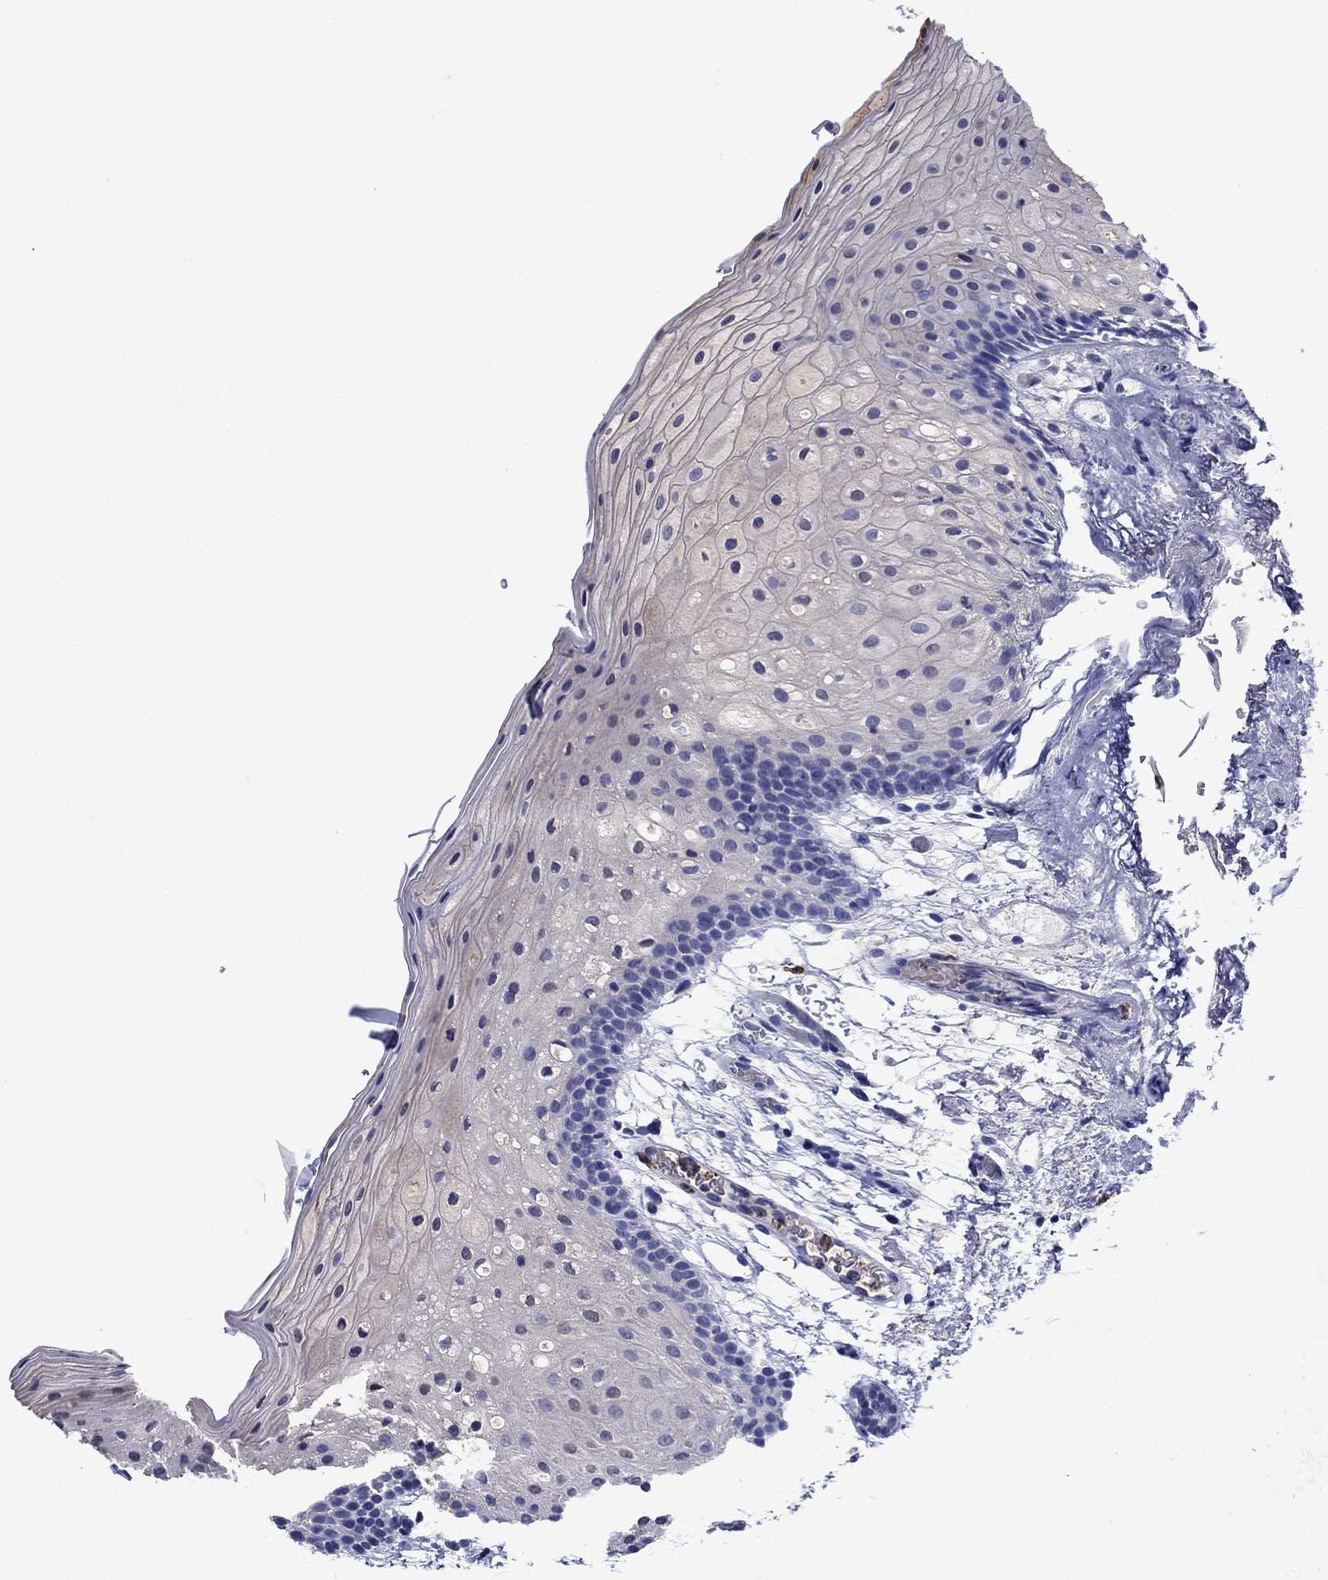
{"staining": {"intensity": "negative", "quantity": "none", "location": "none"}, "tissue": "oral mucosa", "cell_type": "Squamous epithelial cells", "image_type": "normal", "snomed": [{"axis": "morphology", "description": "Normal tissue, NOS"}, {"axis": "topography", "description": "Oral tissue"}, {"axis": "topography", "description": "Tounge, NOS"}], "caption": "DAB (3,3'-diaminobenzidine) immunohistochemical staining of normal oral mucosa displays no significant expression in squamous epithelial cells.", "gene": "TFR2", "patient": {"sex": "female", "age": 83}}